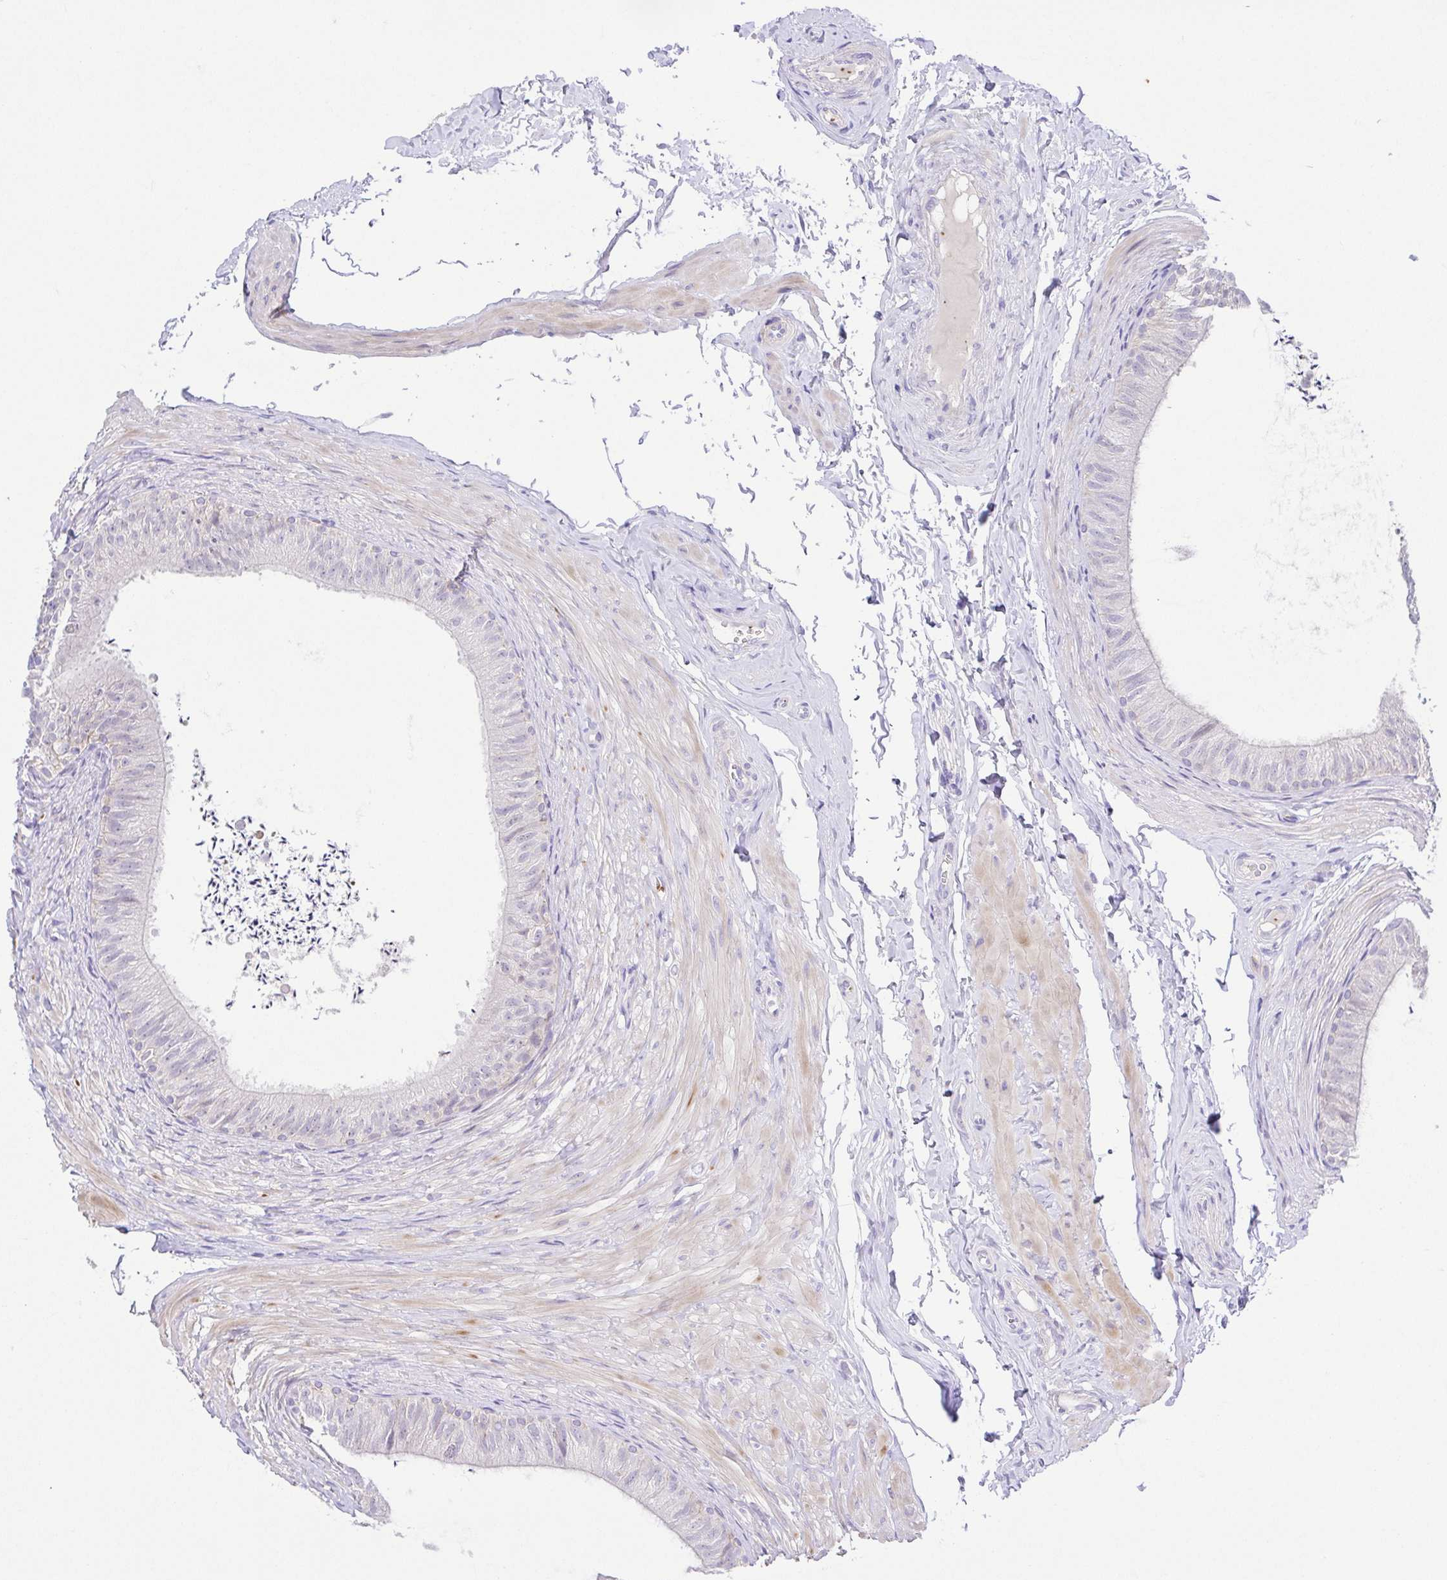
{"staining": {"intensity": "negative", "quantity": "none", "location": "none"}, "tissue": "epididymis", "cell_type": "Glandular cells", "image_type": "normal", "snomed": [{"axis": "morphology", "description": "Normal tissue, NOS"}, {"axis": "topography", "description": "Epididymis, spermatic cord, NOS"}, {"axis": "topography", "description": "Epididymis"}, {"axis": "topography", "description": "Peripheral nerve tissue"}], "caption": "Immunohistochemical staining of normal human epididymis displays no significant positivity in glandular cells.", "gene": "PRR14L", "patient": {"sex": "male", "age": 29}}